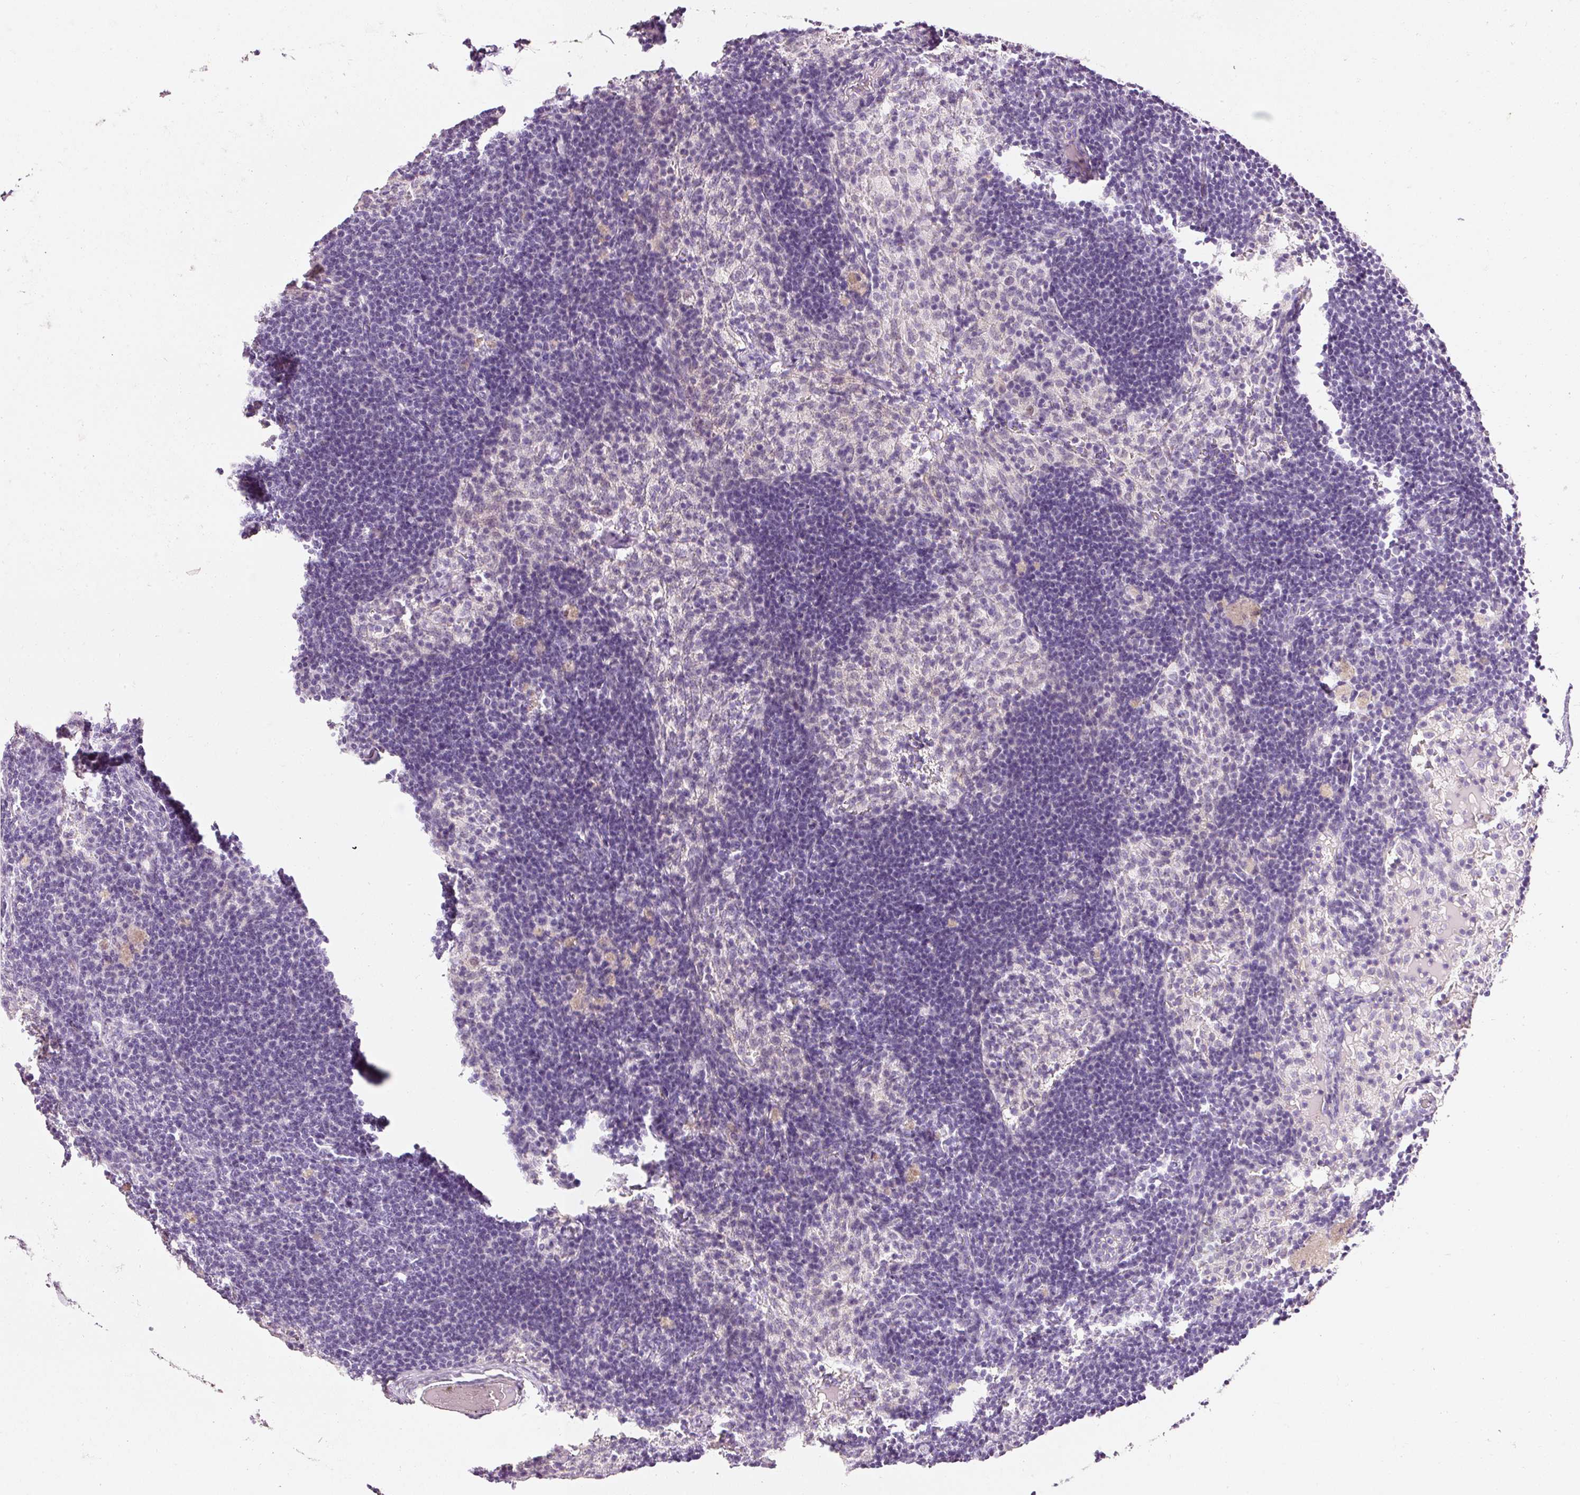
{"staining": {"intensity": "negative", "quantity": "none", "location": "none"}, "tissue": "lymph node", "cell_type": "Germinal center cells", "image_type": "normal", "snomed": [{"axis": "morphology", "description": "Normal tissue, NOS"}, {"axis": "topography", "description": "Lymph node"}], "caption": "Germinal center cells show no significant protein positivity in benign lymph node. (DAB immunohistochemistry (IHC) with hematoxylin counter stain).", "gene": "ELAVL3", "patient": {"sex": "male", "age": 49}}